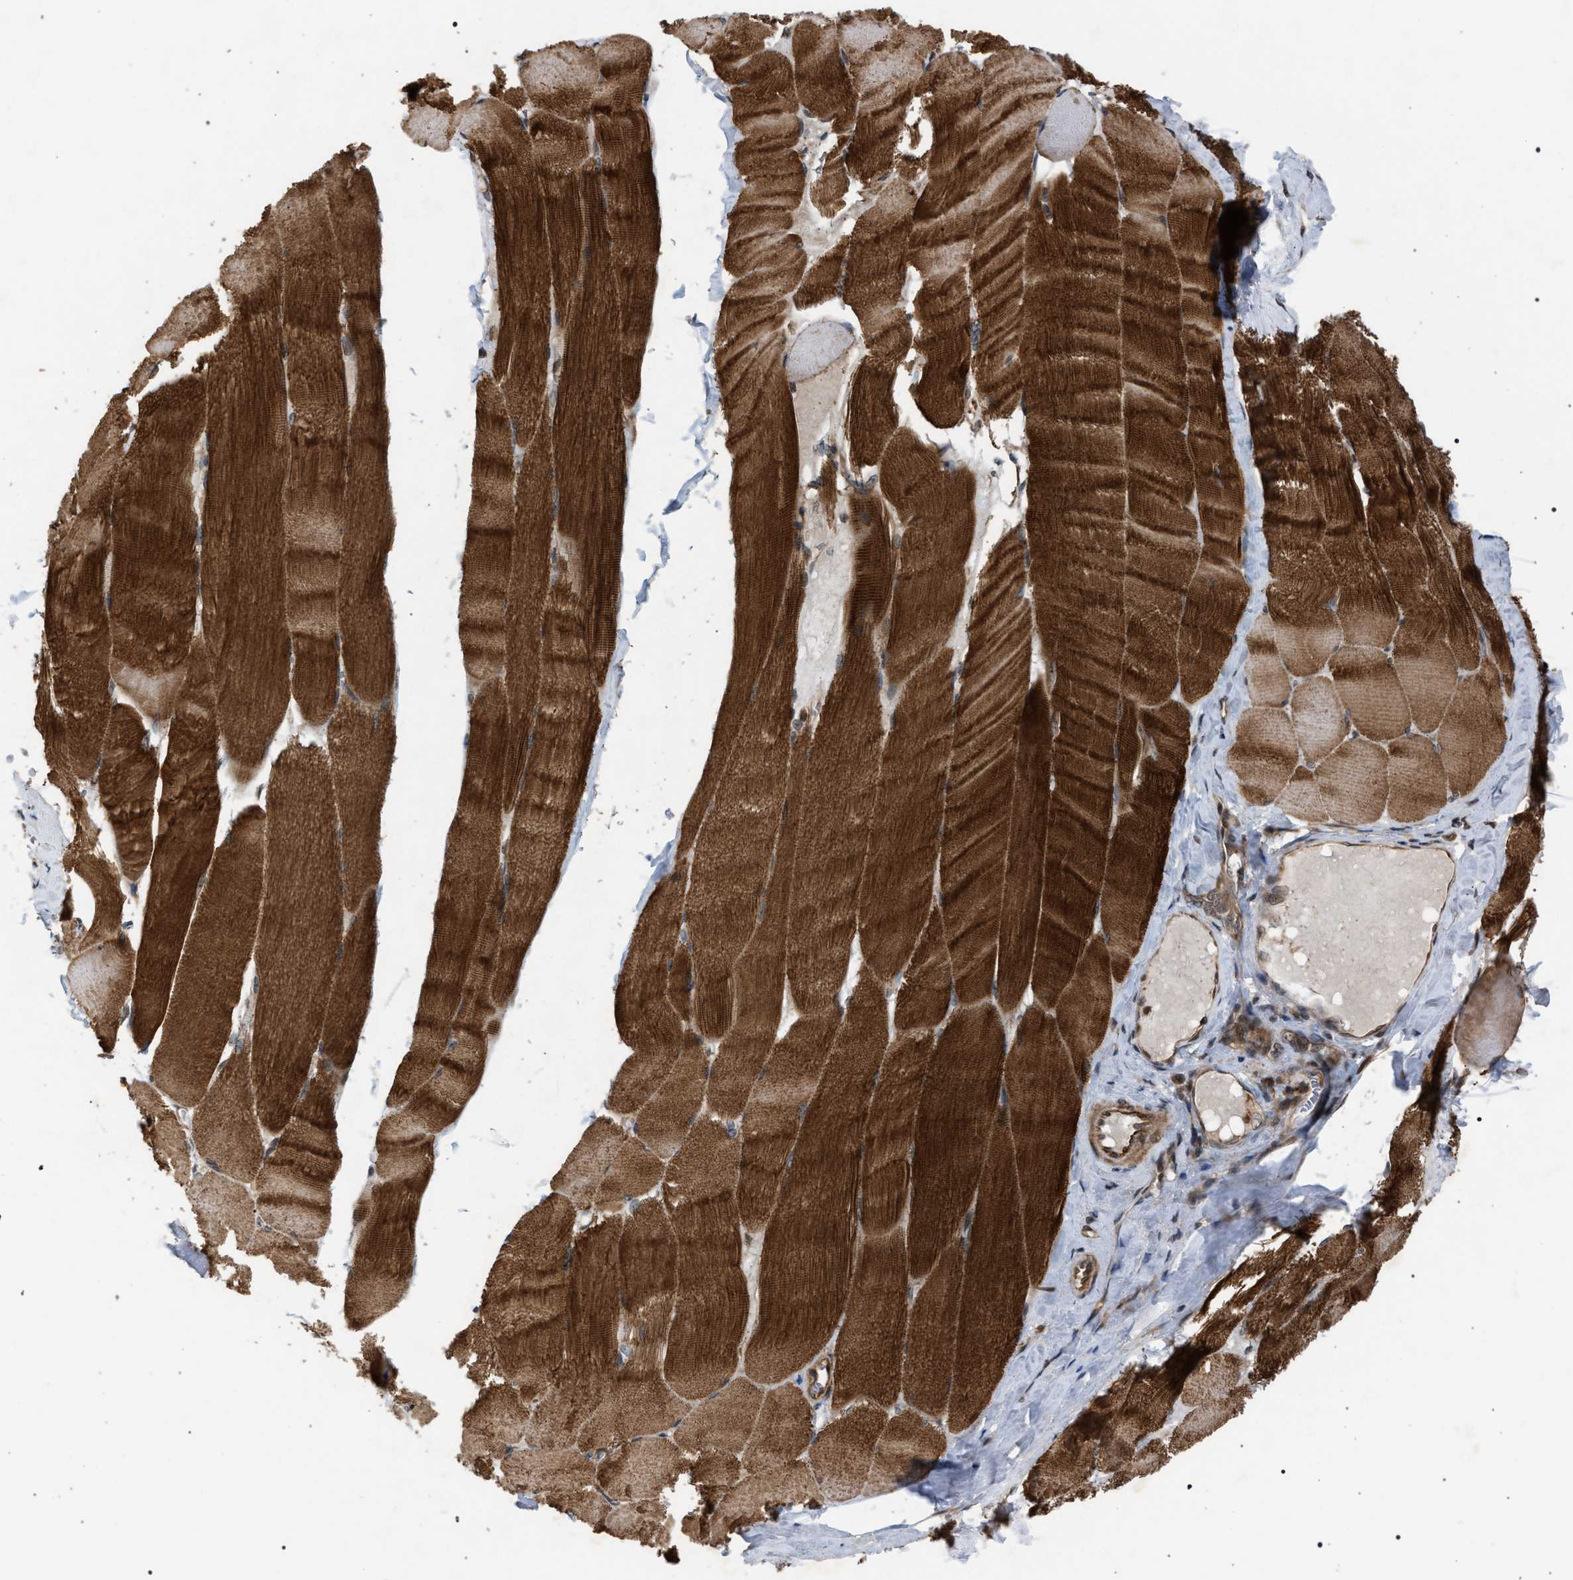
{"staining": {"intensity": "strong", "quantity": ">75%", "location": "cytoplasmic/membranous"}, "tissue": "skeletal muscle", "cell_type": "Myocytes", "image_type": "normal", "snomed": [{"axis": "morphology", "description": "Normal tissue, NOS"}, {"axis": "morphology", "description": "Squamous cell carcinoma, NOS"}, {"axis": "topography", "description": "Skeletal muscle"}], "caption": "Immunohistochemistry (DAB) staining of benign skeletal muscle shows strong cytoplasmic/membranous protein positivity in approximately >75% of myocytes. (Stains: DAB (3,3'-diaminobenzidine) in brown, nuclei in blue, Microscopy: brightfield microscopy at high magnification).", "gene": "IRAK4", "patient": {"sex": "male", "age": 51}}